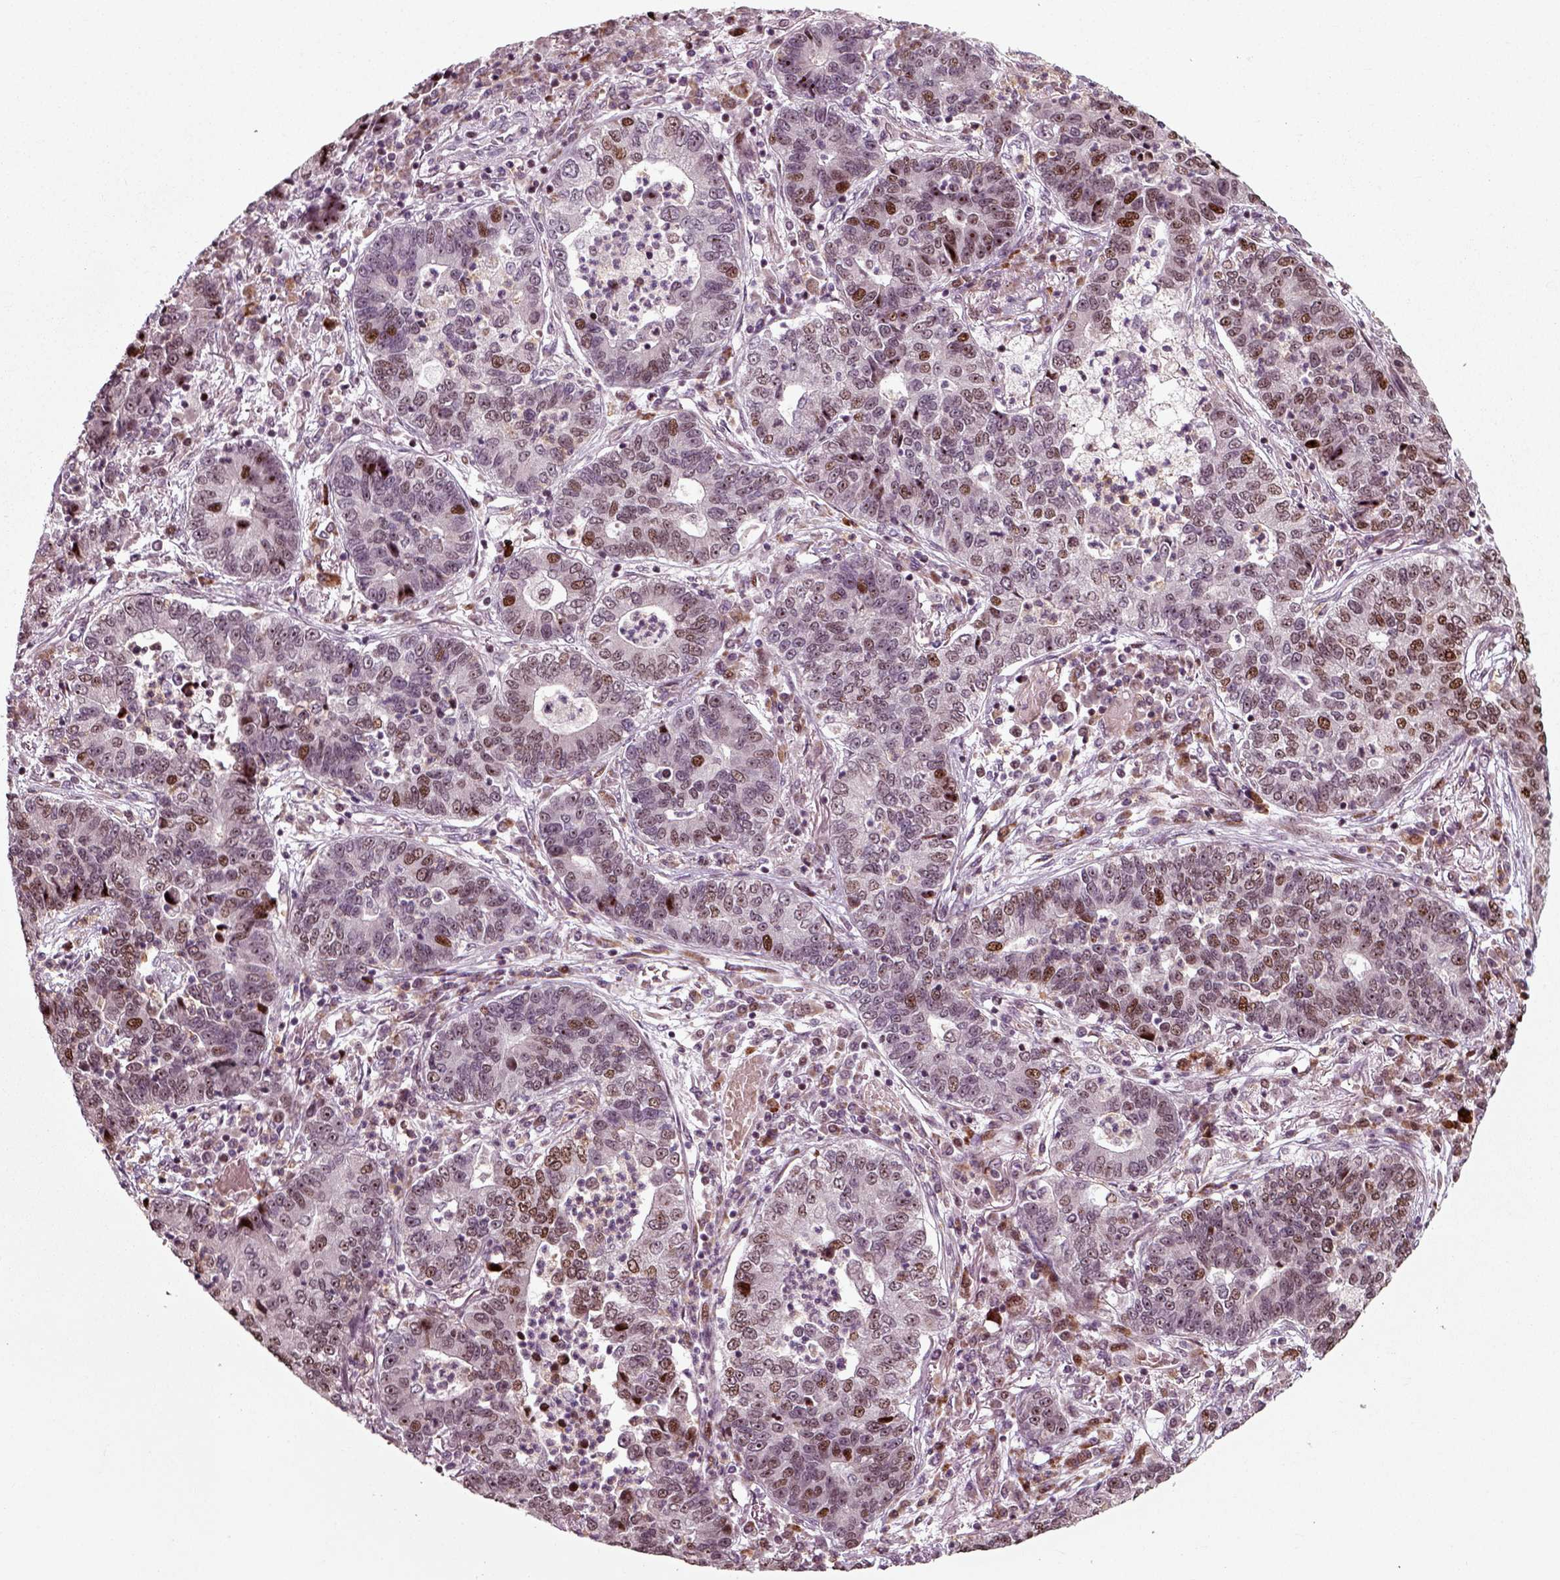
{"staining": {"intensity": "strong", "quantity": "<25%", "location": "nuclear"}, "tissue": "lung cancer", "cell_type": "Tumor cells", "image_type": "cancer", "snomed": [{"axis": "morphology", "description": "Adenocarcinoma, NOS"}, {"axis": "topography", "description": "Lung"}], "caption": "A histopathology image of adenocarcinoma (lung) stained for a protein displays strong nuclear brown staining in tumor cells.", "gene": "CDC14A", "patient": {"sex": "female", "age": 57}}